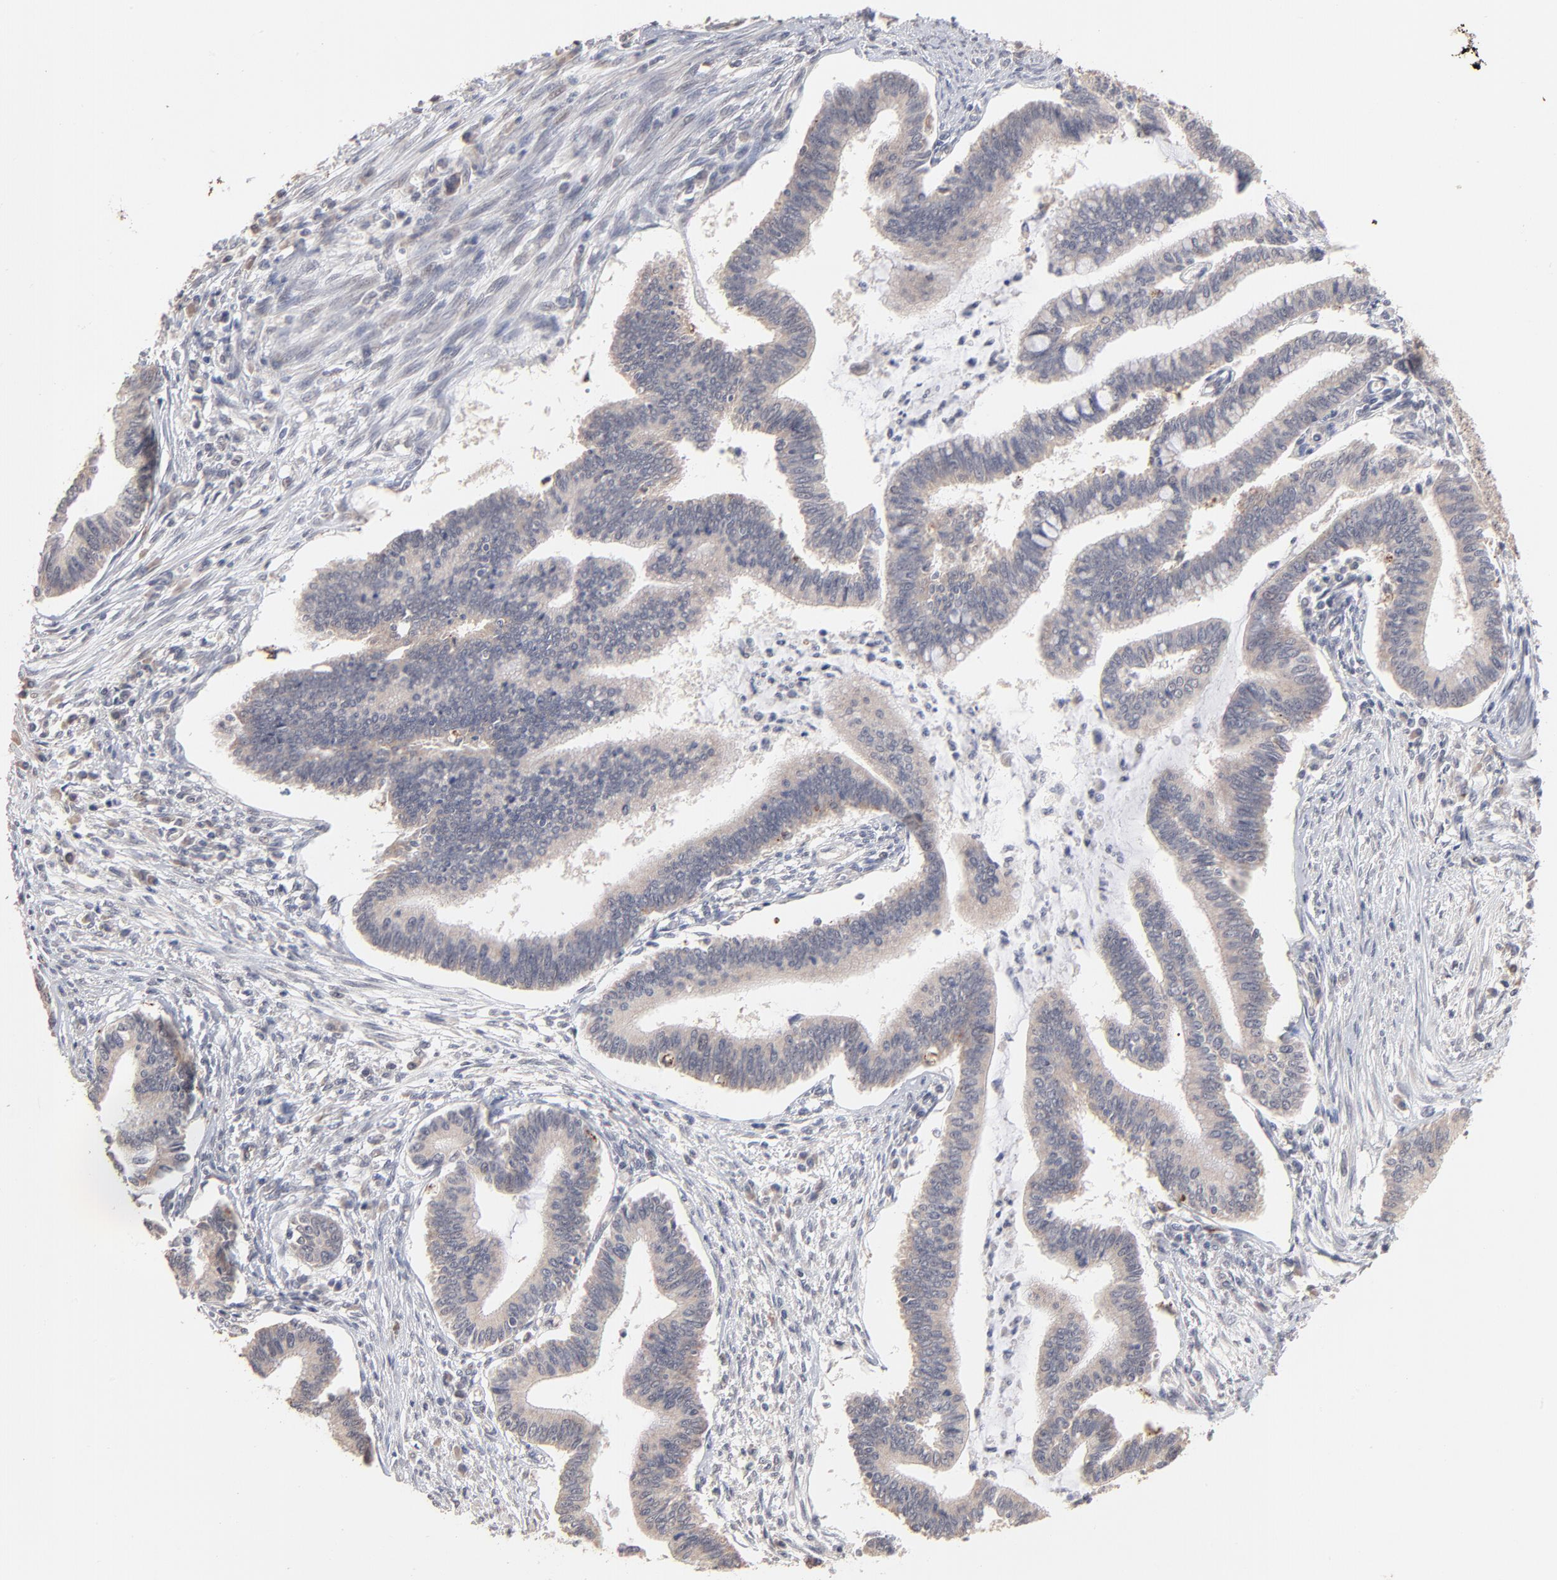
{"staining": {"intensity": "negative", "quantity": "none", "location": "none"}, "tissue": "cervical cancer", "cell_type": "Tumor cells", "image_type": "cancer", "snomed": [{"axis": "morphology", "description": "Adenocarcinoma, NOS"}, {"axis": "topography", "description": "Cervix"}], "caption": "Immunohistochemical staining of human cervical cancer (adenocarcinoma) shows no significant expression in tumor cells.", "gene": "MSL2", "patient": {"sex": "female", "age": 36}}